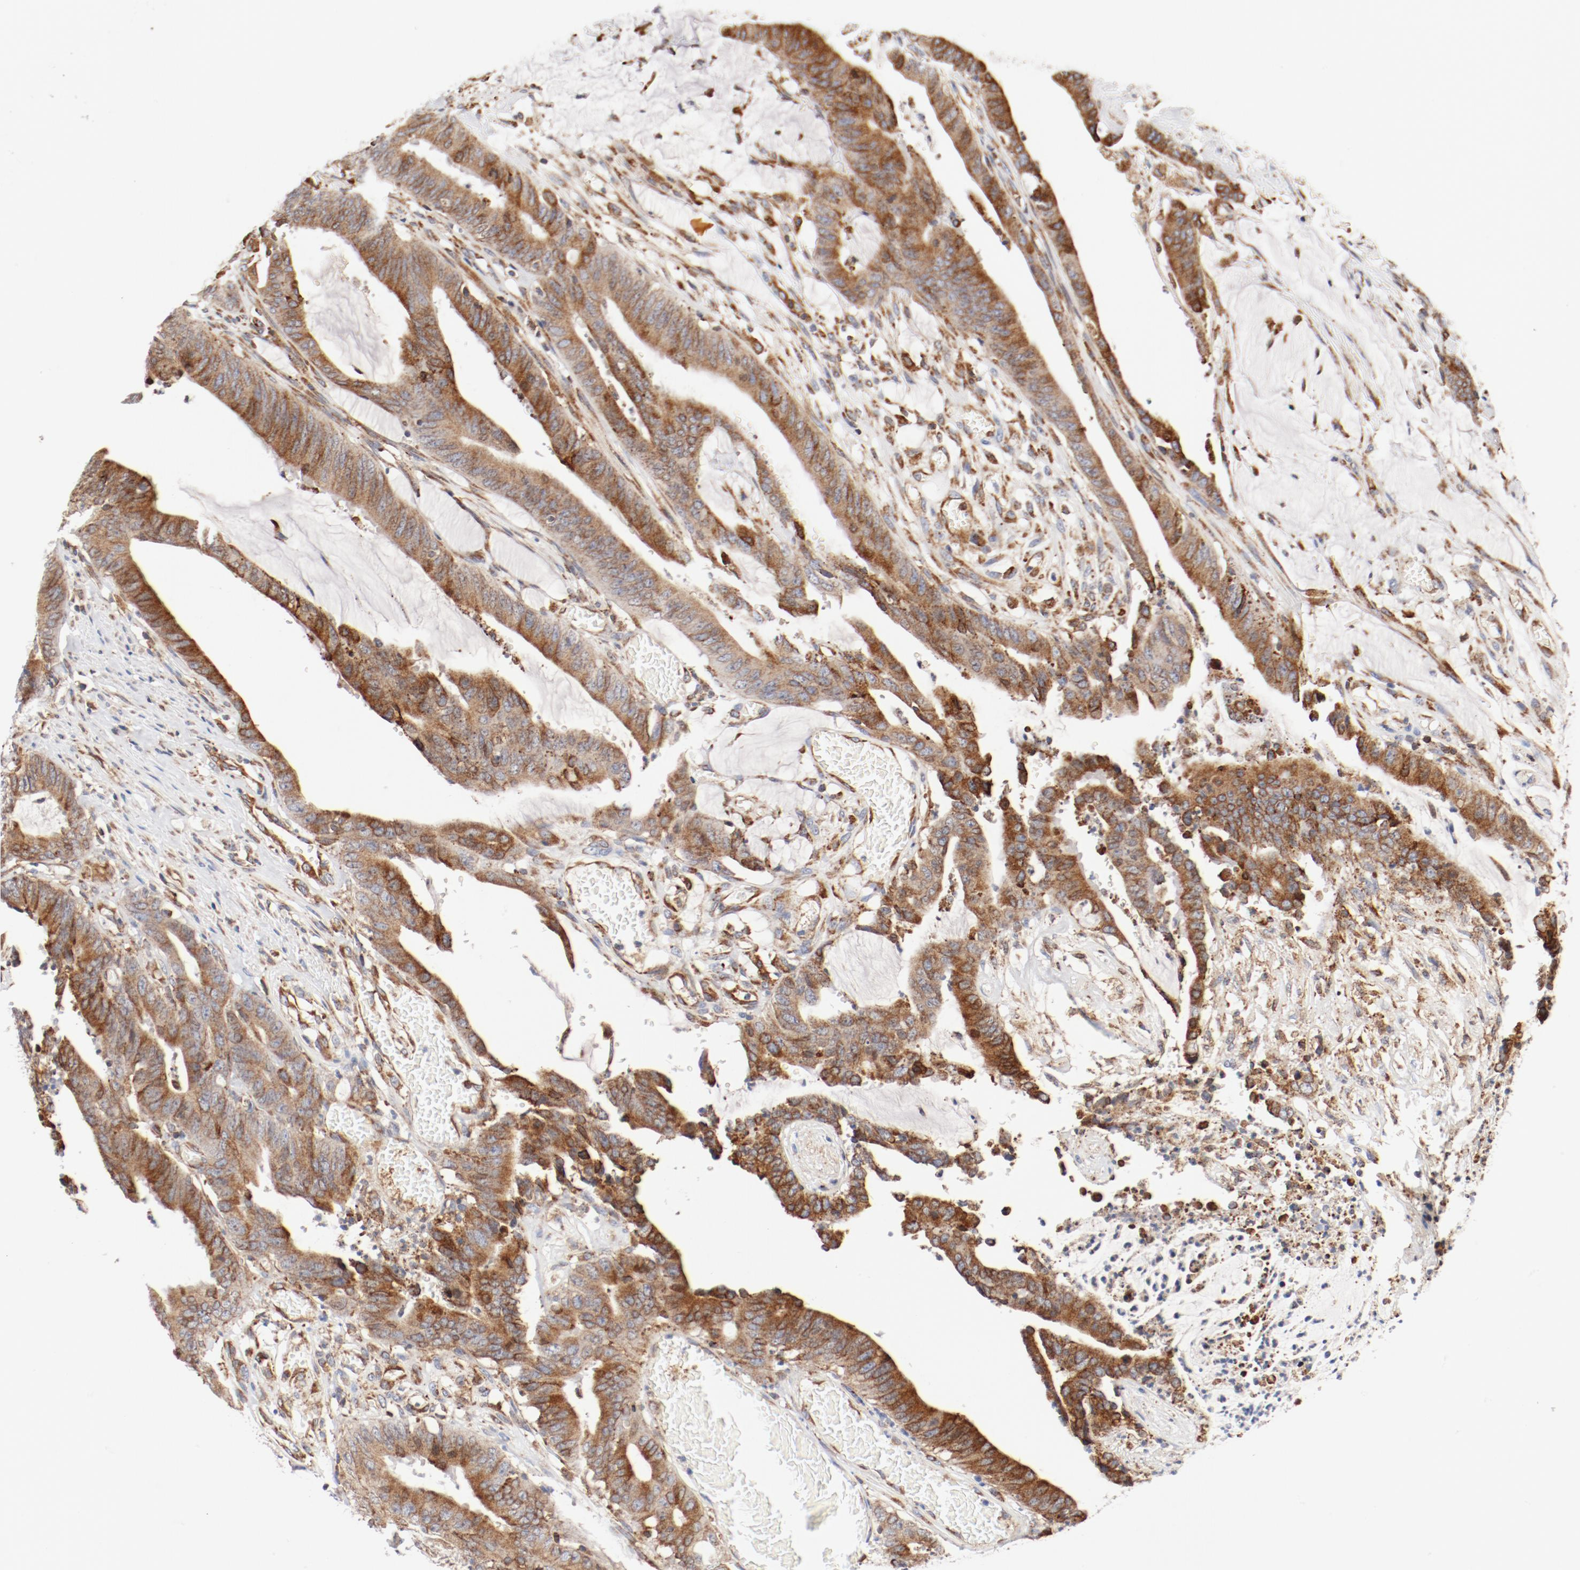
{"staining": {"intensity": "moderate", "quantity": ">75%", "location": "cytoplasmic/membranous"}, "tissue": "colorectal cancer", "cell_type": "Tumor cells", "image_type": "cancer", "snomed": [{"axis": "morphology", "description": "Adenocarcinoma, NOS"}, {"axis": "topography", "description": "Rectum"}], "caption": "Approximately >75% of tumor cells in colorectal adenocarcinoma show moderate cytoplasmic/membranous protein staining as visualized by brown immunohistochemical staining.", "gene": "PDPK1", "patient": {"sex": "female", "age": 66}}